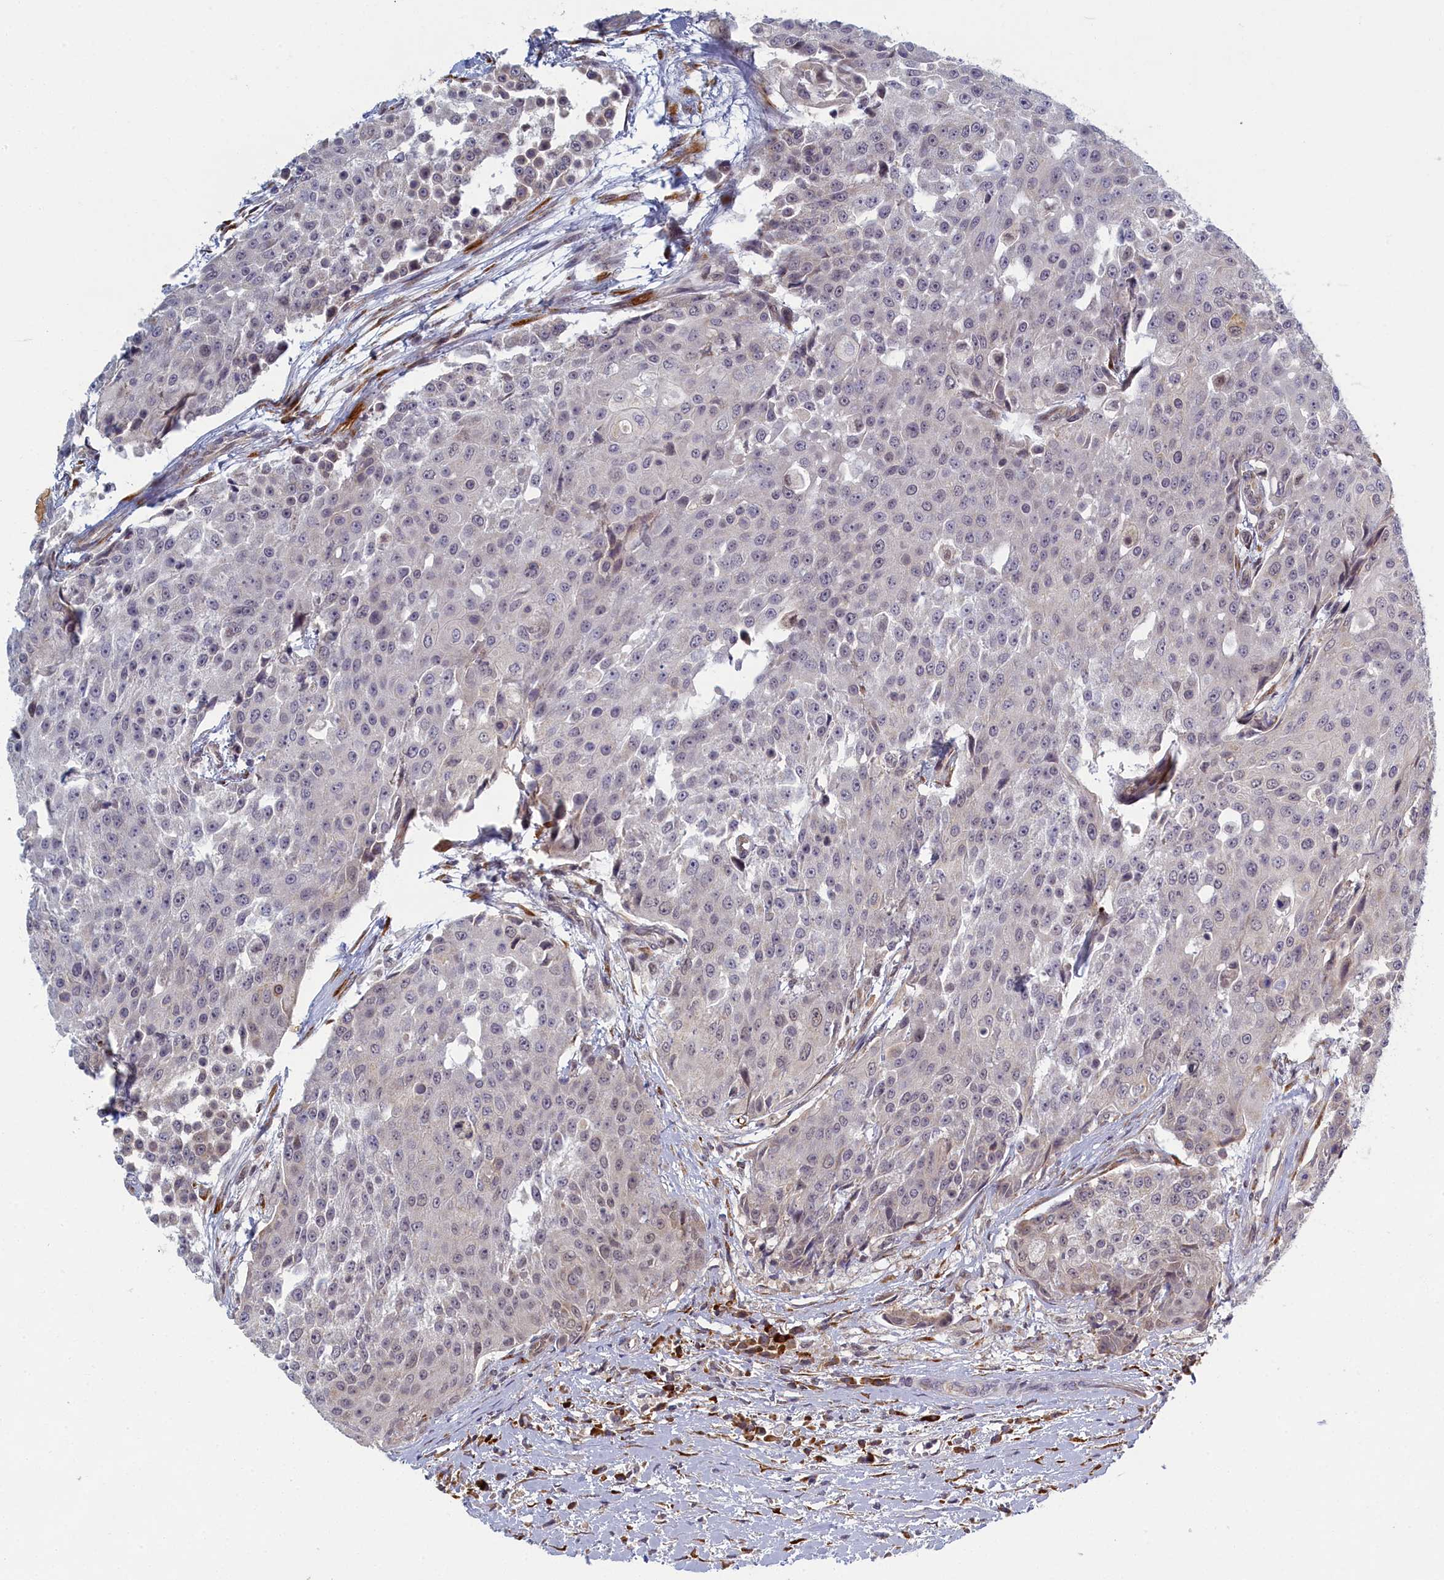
{"staining": {"intensity": "negative", "quantity": "none", "location": "none"}, "tissue": "urothelial cancer", "cell_type": "Tumor cells", "image_type": "cancer", "snomed": [{"axis": "morphology", "description": "Urothelial carcinoma, High grade"}, {"axis": "topography", "description": "Urinary bladder"}], "caption": "This photomicrograph is of urothelial carcinoma (high-grade) stained with immunohistochemistry (IHC) to label a protein in brown with the nuclei are counter-stained blue. There is no staining in tumor cells. (Brightfield microscopy of DAB (3,3'-diaminobenzidine) immunohistochemistry at high magnification).", "gene": "DNAJC17", "patient": {"sex": "female", "age": 63}}